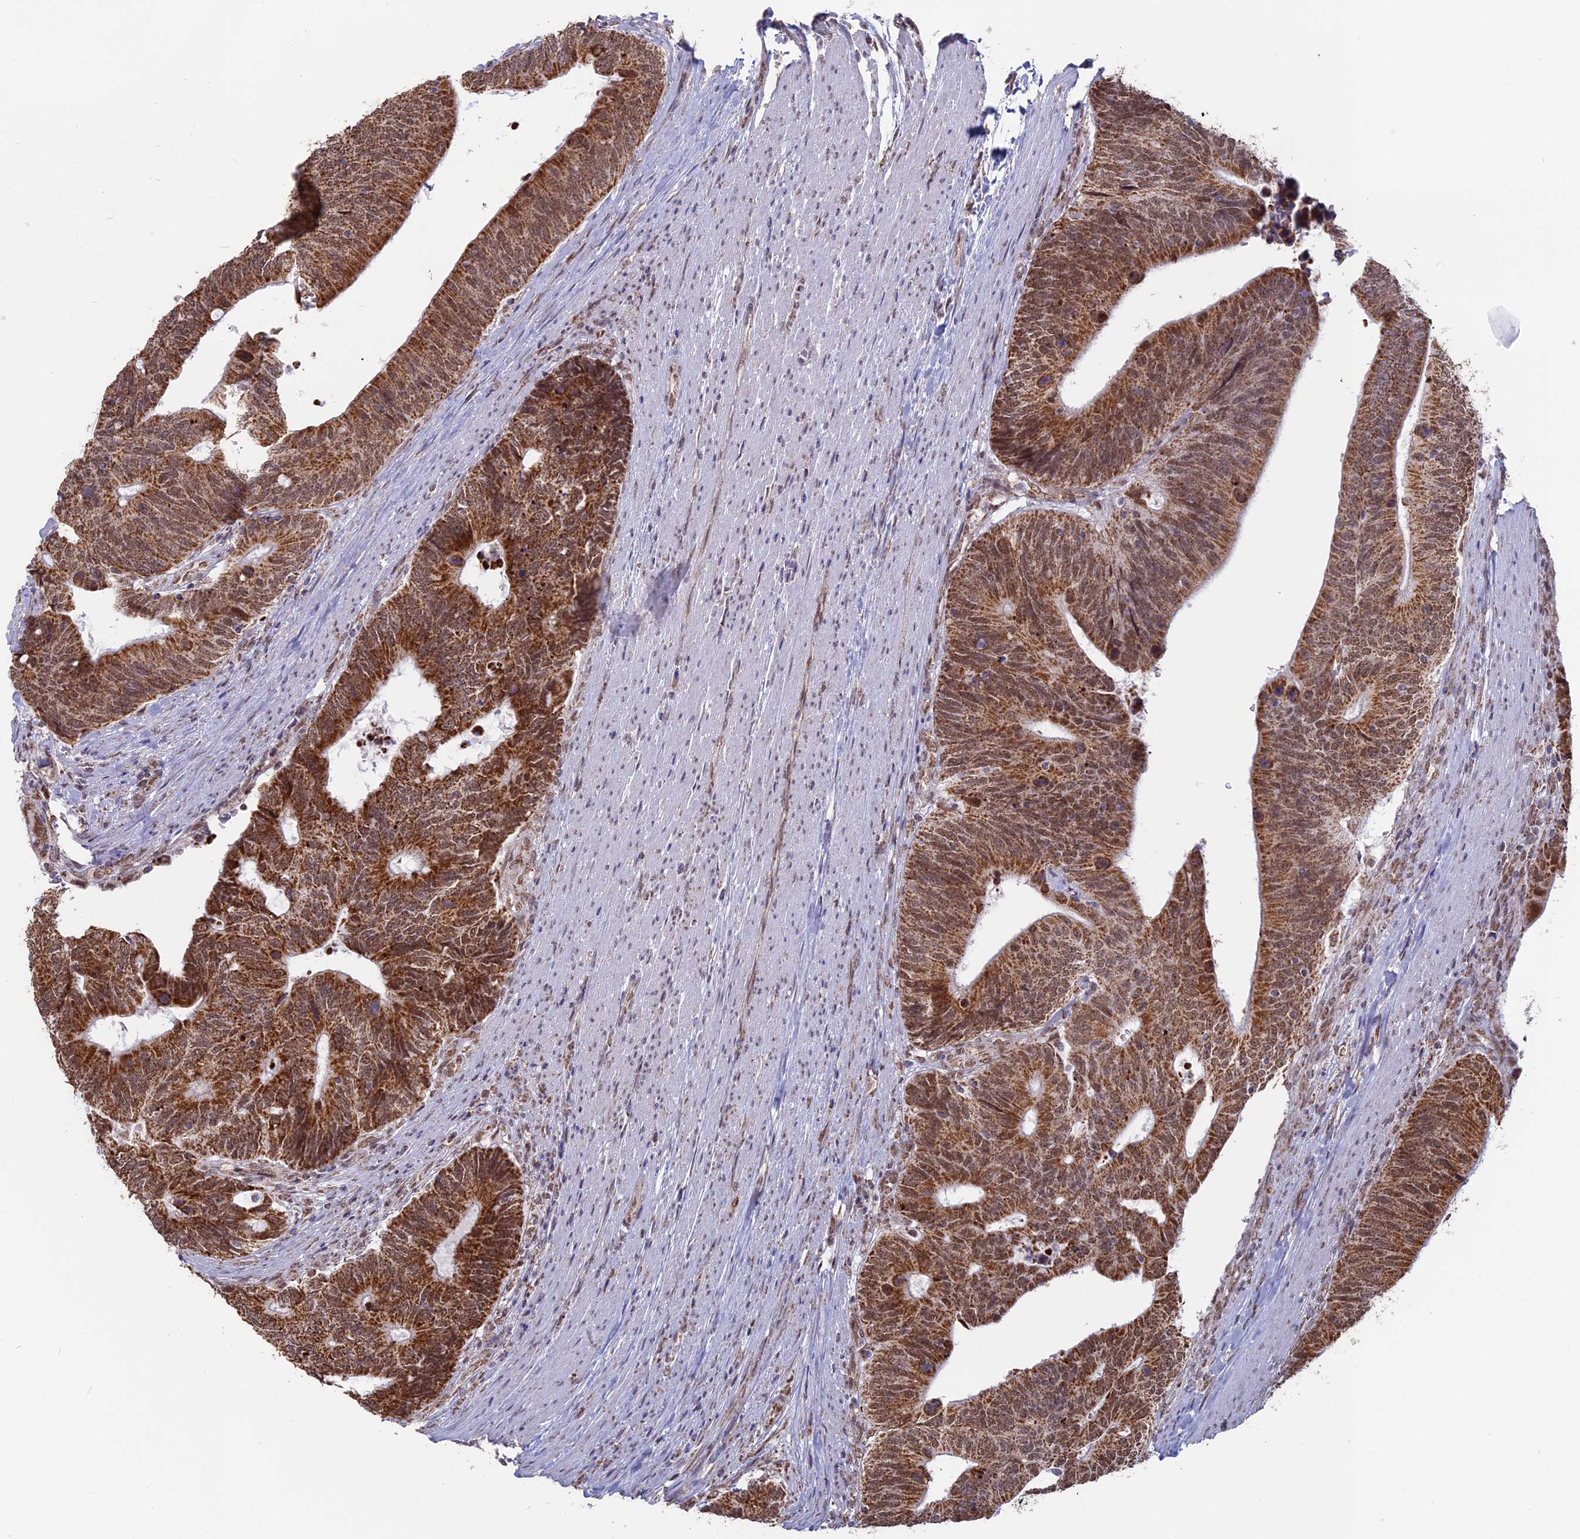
{"staining": {"intensity": "strong", "quantity": ">75%", "location": "cytoplasmic/membranous"}, "tissue": "colorectal cancer", "cell_type": "Tumor cells", "image_type": "cancer", "snomed": [{"axis": "morphology", "description": "Adenocarcinoma, NOS"}, {"axis": "topography", "description": "Colon"}], "caption": "This is an image of immunohistochemistry (IHC) staining of colorectal cancer, which shows strong expression in the cytoplasmic/membranous of tumor cells.", "gene": "ARHGAP40", "patient": {"sex": "male", "age": 87}}